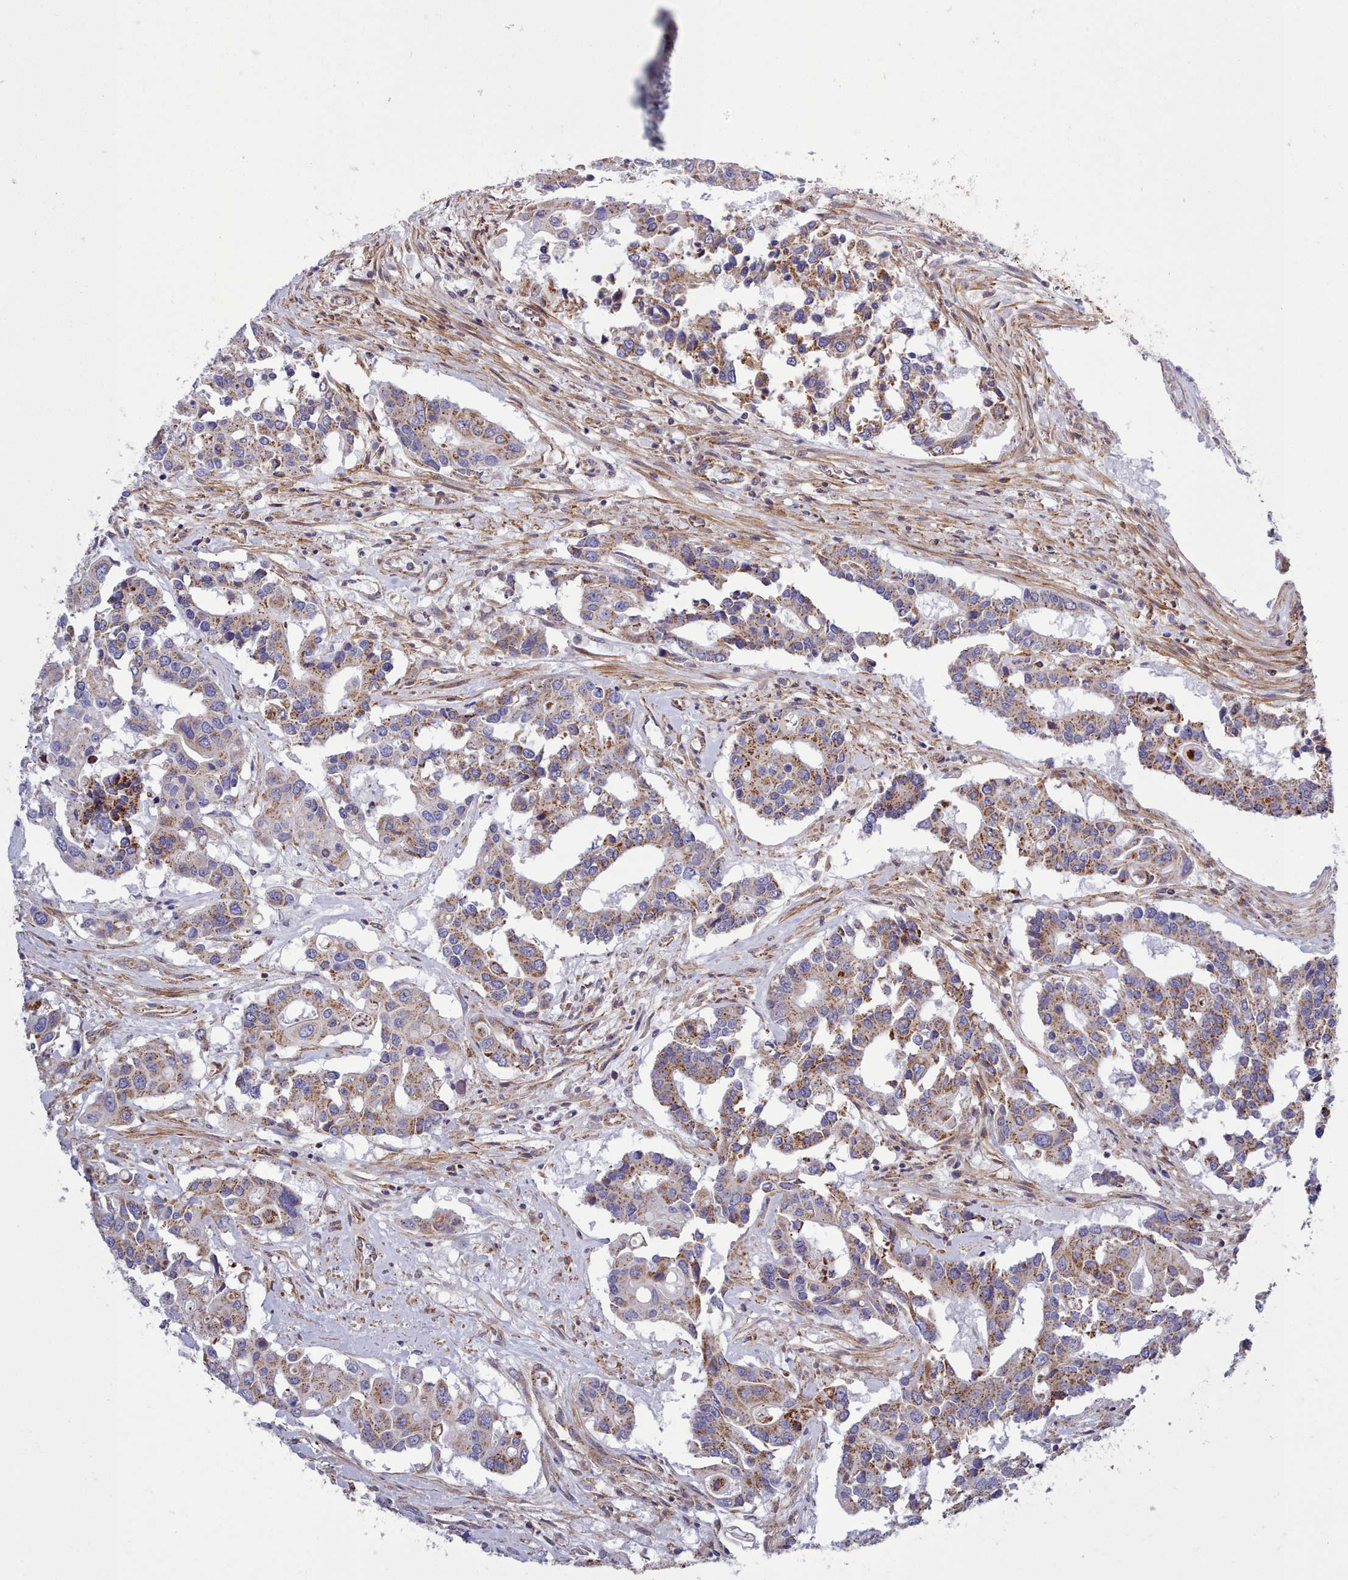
{"staining": {"intensity": "moderate", "quantity": ">75%", "location": "cytoplasmic/membranous"}, "tissue": "colorectal cancer", "cell_type": "Tumor cells", "image_type": "cancer", "snomed": [{"axis": "morphology", "description": "Adenocarcinoma, NOS"}, {"axis": "topography", "description": "Colon"}], "caption": "Colorectal cancer (adenocarcinoma) stained with DAB immunohistochemistry displays medium levels of moderate cytoplasmic/membranous positivity in about >75% of tumor cells.", "gene": "MRPL21", "patient": {"sex": "male", "age": 77}}